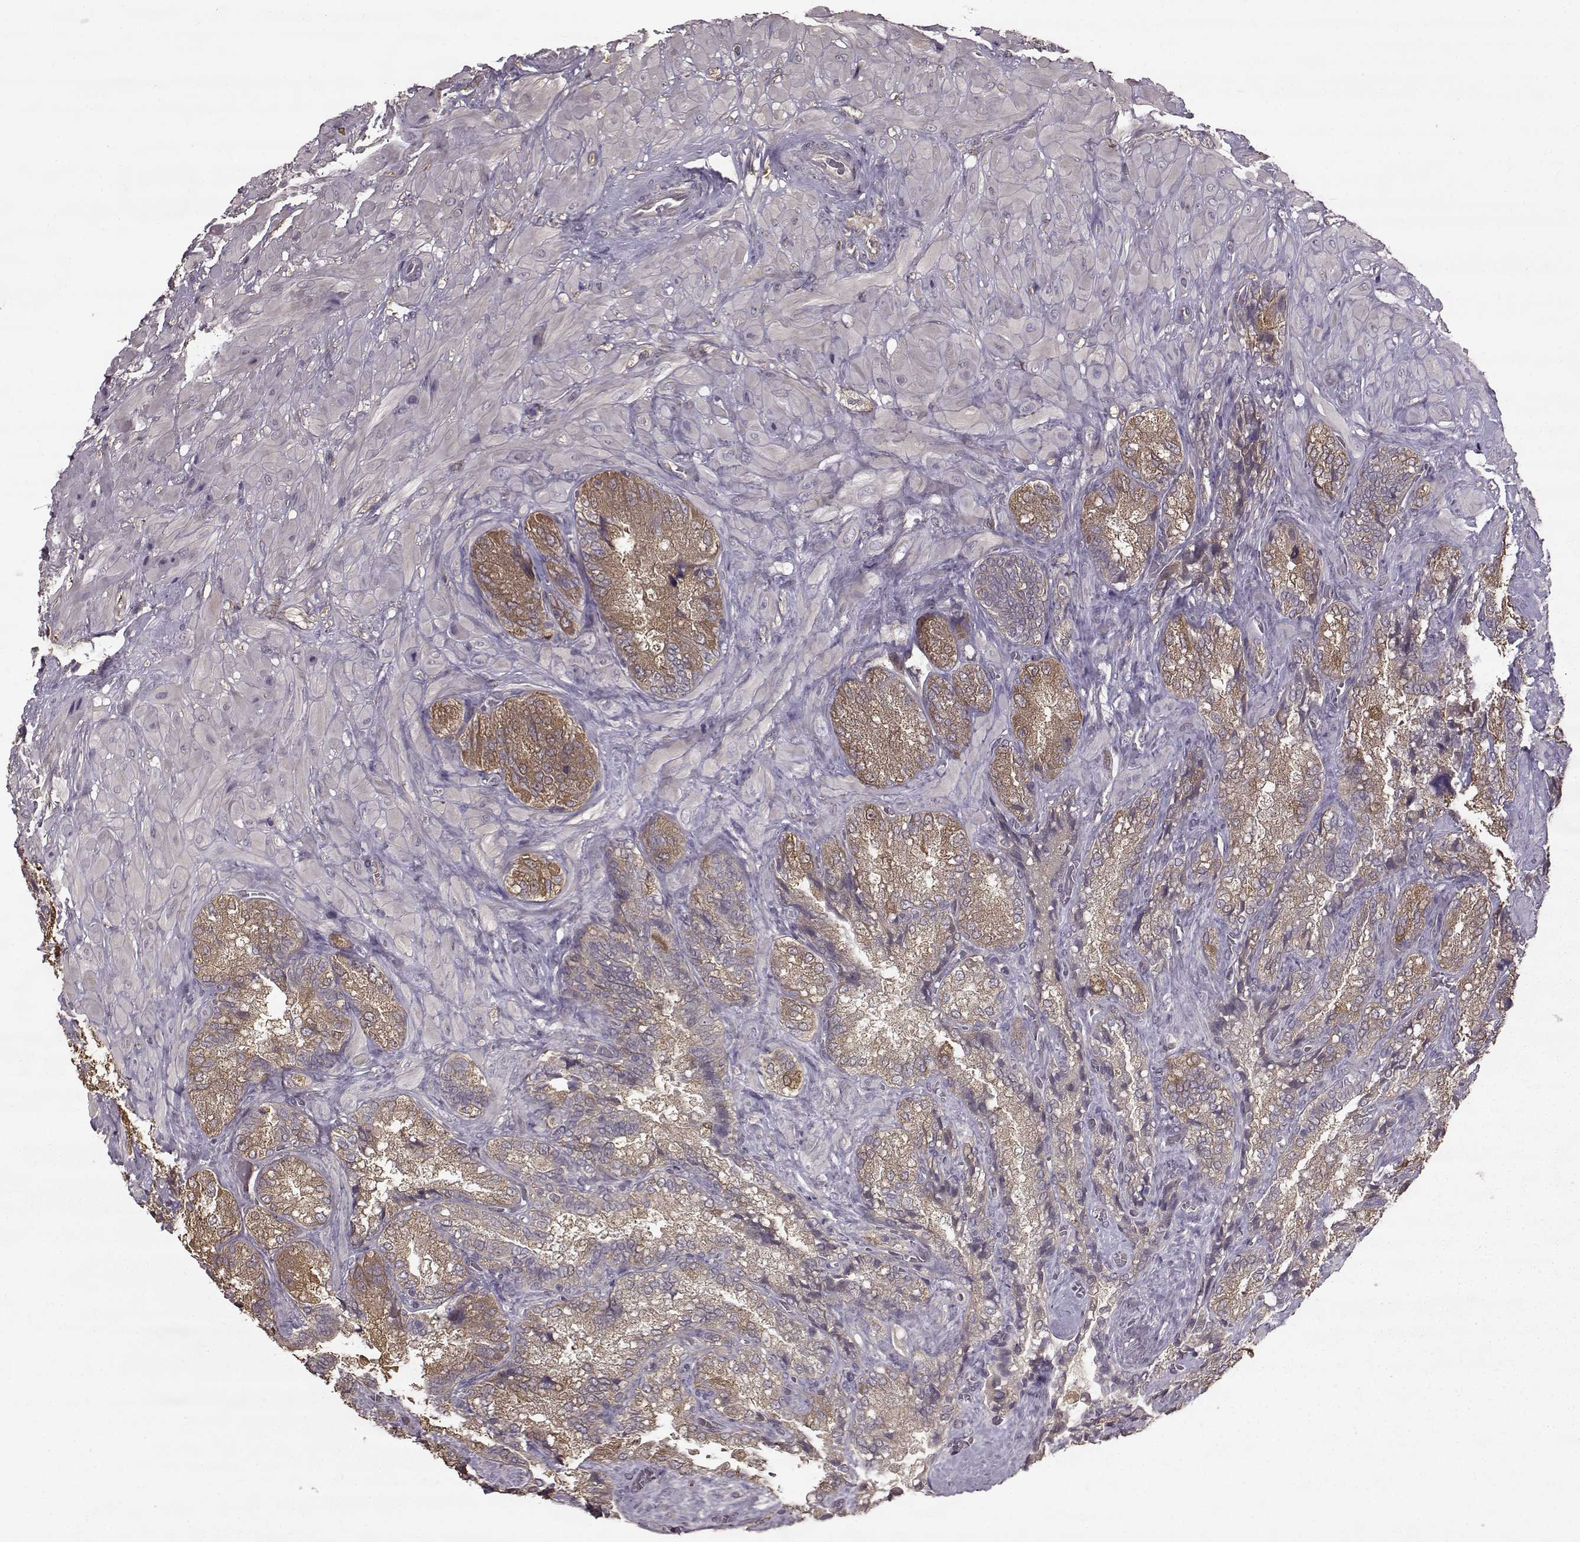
{"staining": {"intensity": "moderate", "quantity": "25%-75%", "location": "cytoplasmic/membranous"}, "tissue": "seminal vesicle", "cell_type": "Glandular cells", "image_type": "normal", "snomed": [{"axis": "morphology", "description": "Normal tissue, NOS"}, {"axis": "topography", "description": "Seminal veicle"}], "caption": "This photomicrograph reveals immunohistochemistry staining of unremarkable seminal vesicle, with medium moderate cytoplasmic/membranous positivity in approximately 25%-75% of glandular cells.", "gene": "NME1", "patient": {"sex": "male", "age": 57}}